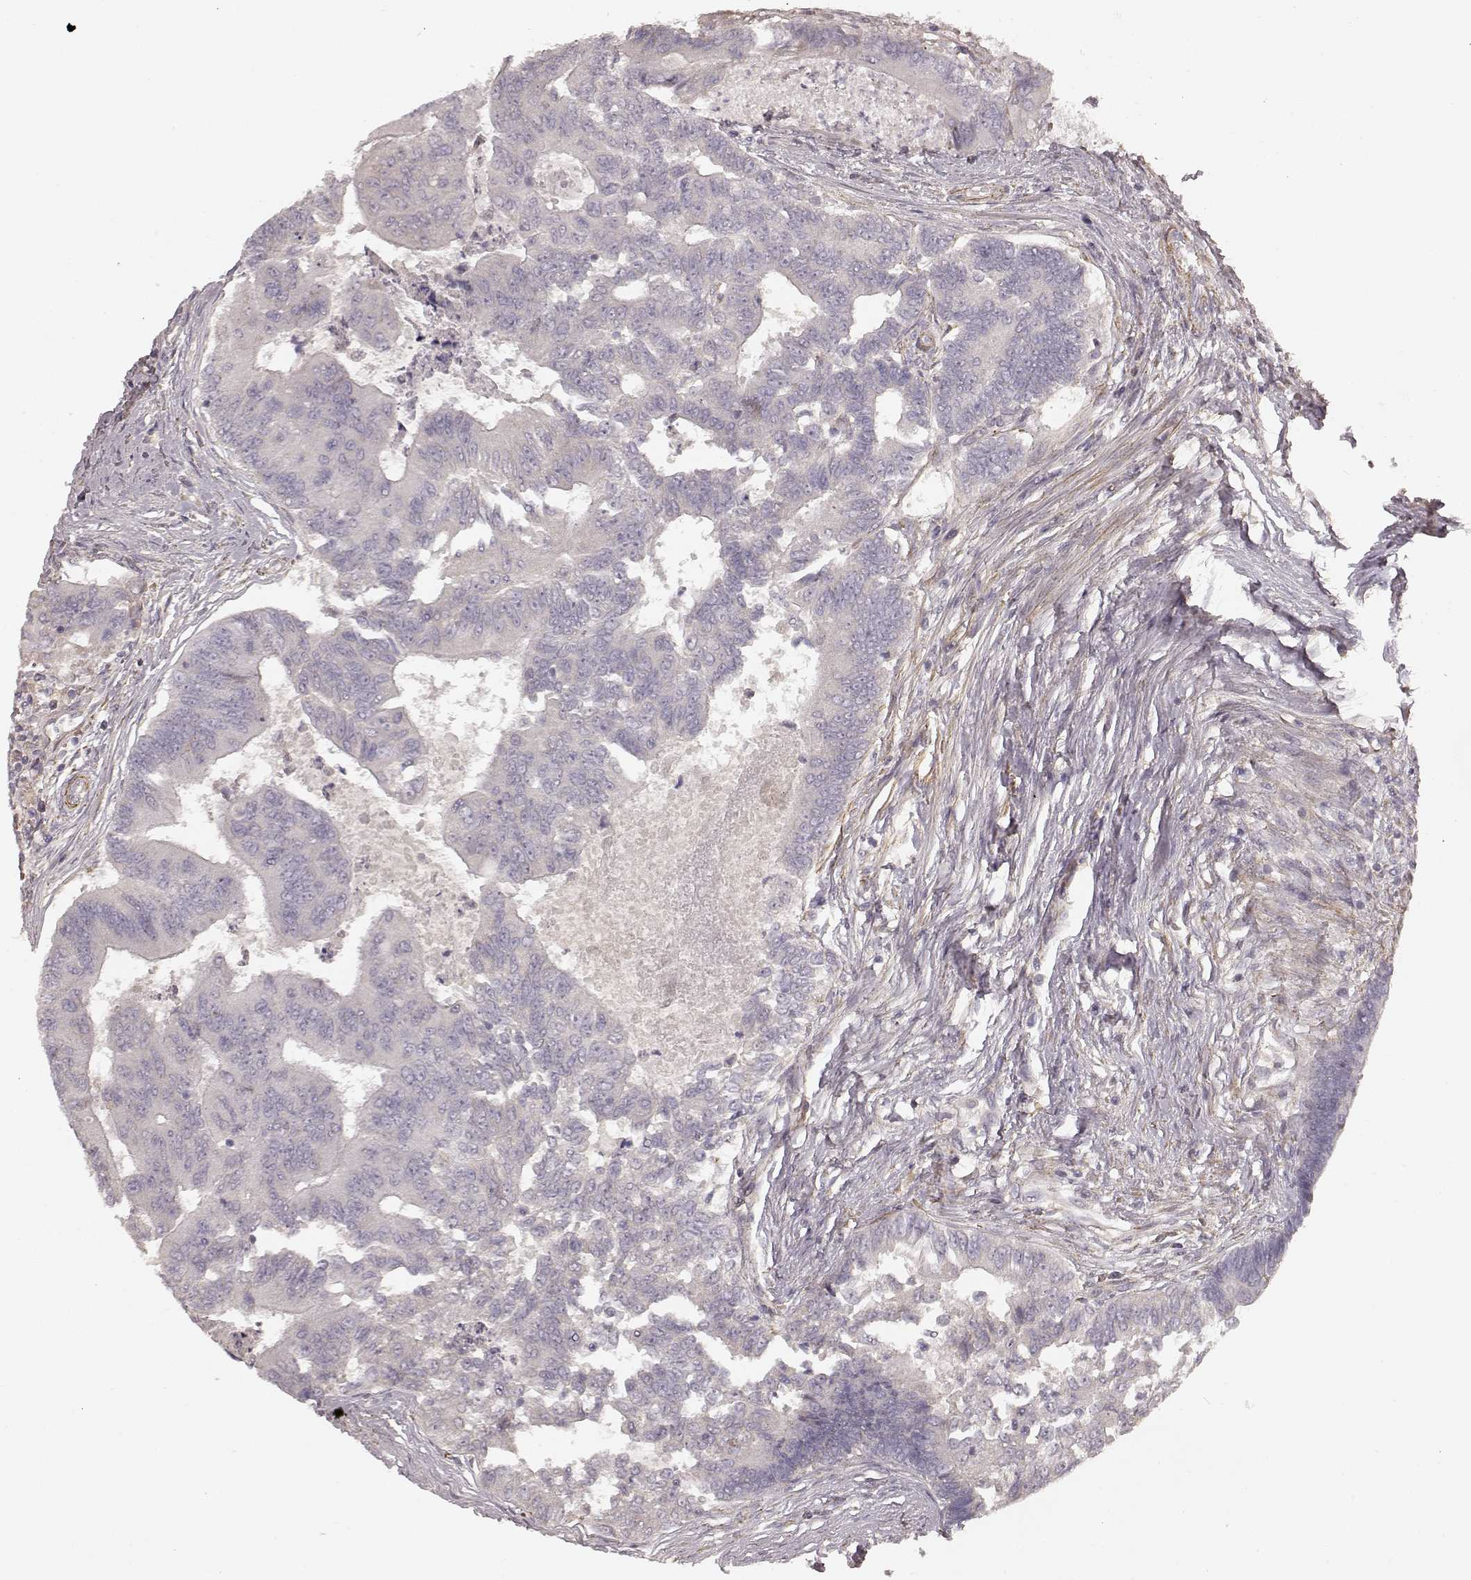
{"staining": {"intensity": "negative", "quantity": "none", "location": "none"}, "tissue": "colorectal cancer", "cell_type": "Tumor cells", "image_type": "cancer", "snomed": [{"axis": "morphology", "description": "Adenocarcinoma, NOS"}, {"axis": "topography", "description": "Colon"}], "caption": "A micrograph of colorectal cancer stained for a protein demonstrates no brown staining in tumor cells. (DAB (3,3'-diaminobenzidine) immunohistochemistry (IHC) visualized using brightfield microscopy, high magnification).", "gene": "KCNJ9", "patient": {"sex": "female", "age": 67}}